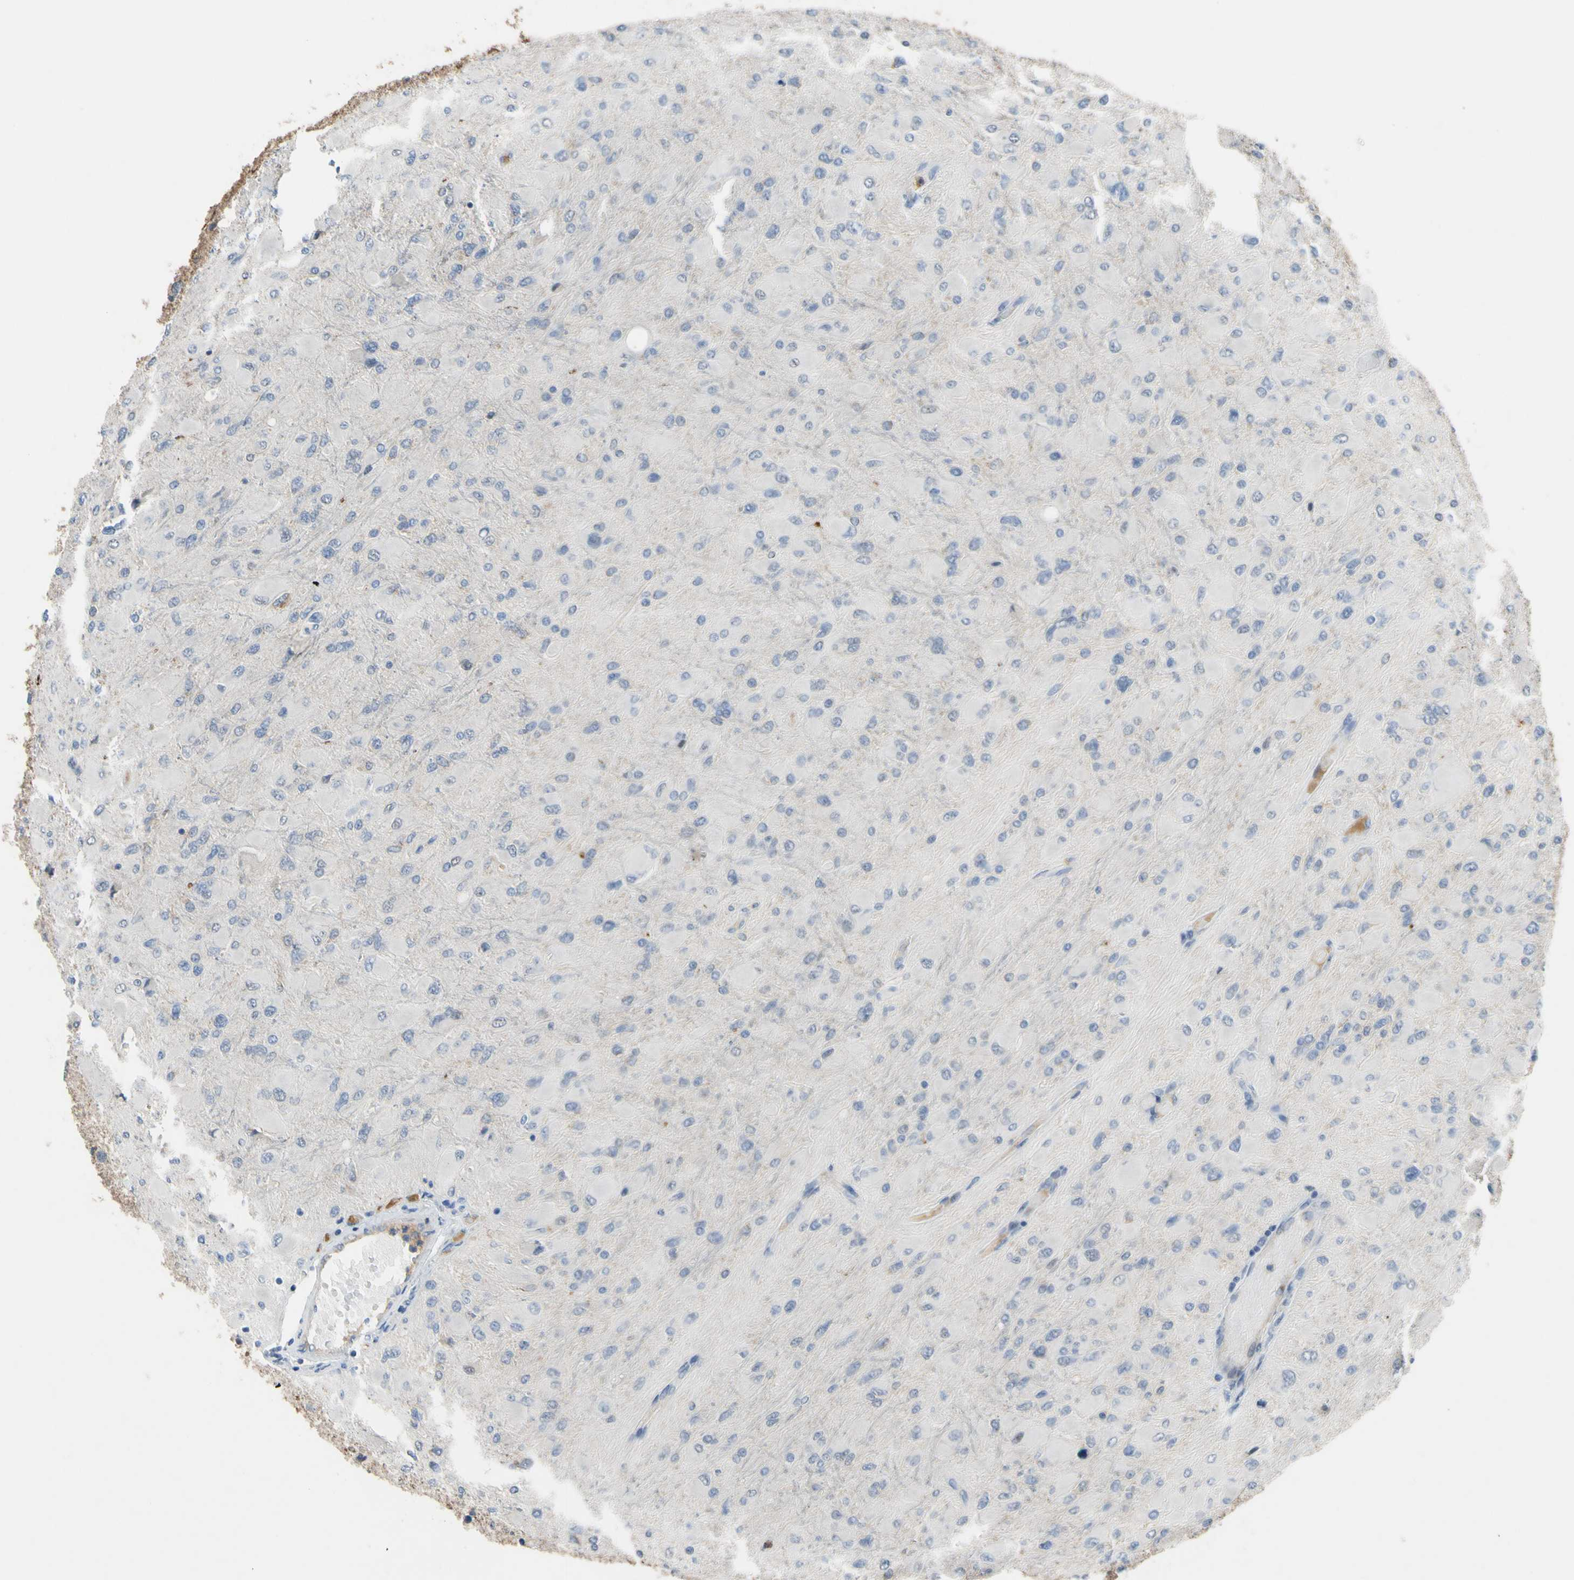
{"staining": {"intensity": "negative", "quantity": "none", "location": "none"}, "tissue": "glioma", "cell_type": "Tumor cells", "image_type": "cancer", "snomed": [{"axis": "morphology", "description": "Glioma, malignant, High grade"}, {"axis": "topography", "description": "Cerebral cortex"}], "caption": "Malignant glioma (high-grade) was stained to show a protein in brown. There is no significant expression in tumor cells.", "gene": "LHX9", "patient": {"sex": "female", "age": 36}}